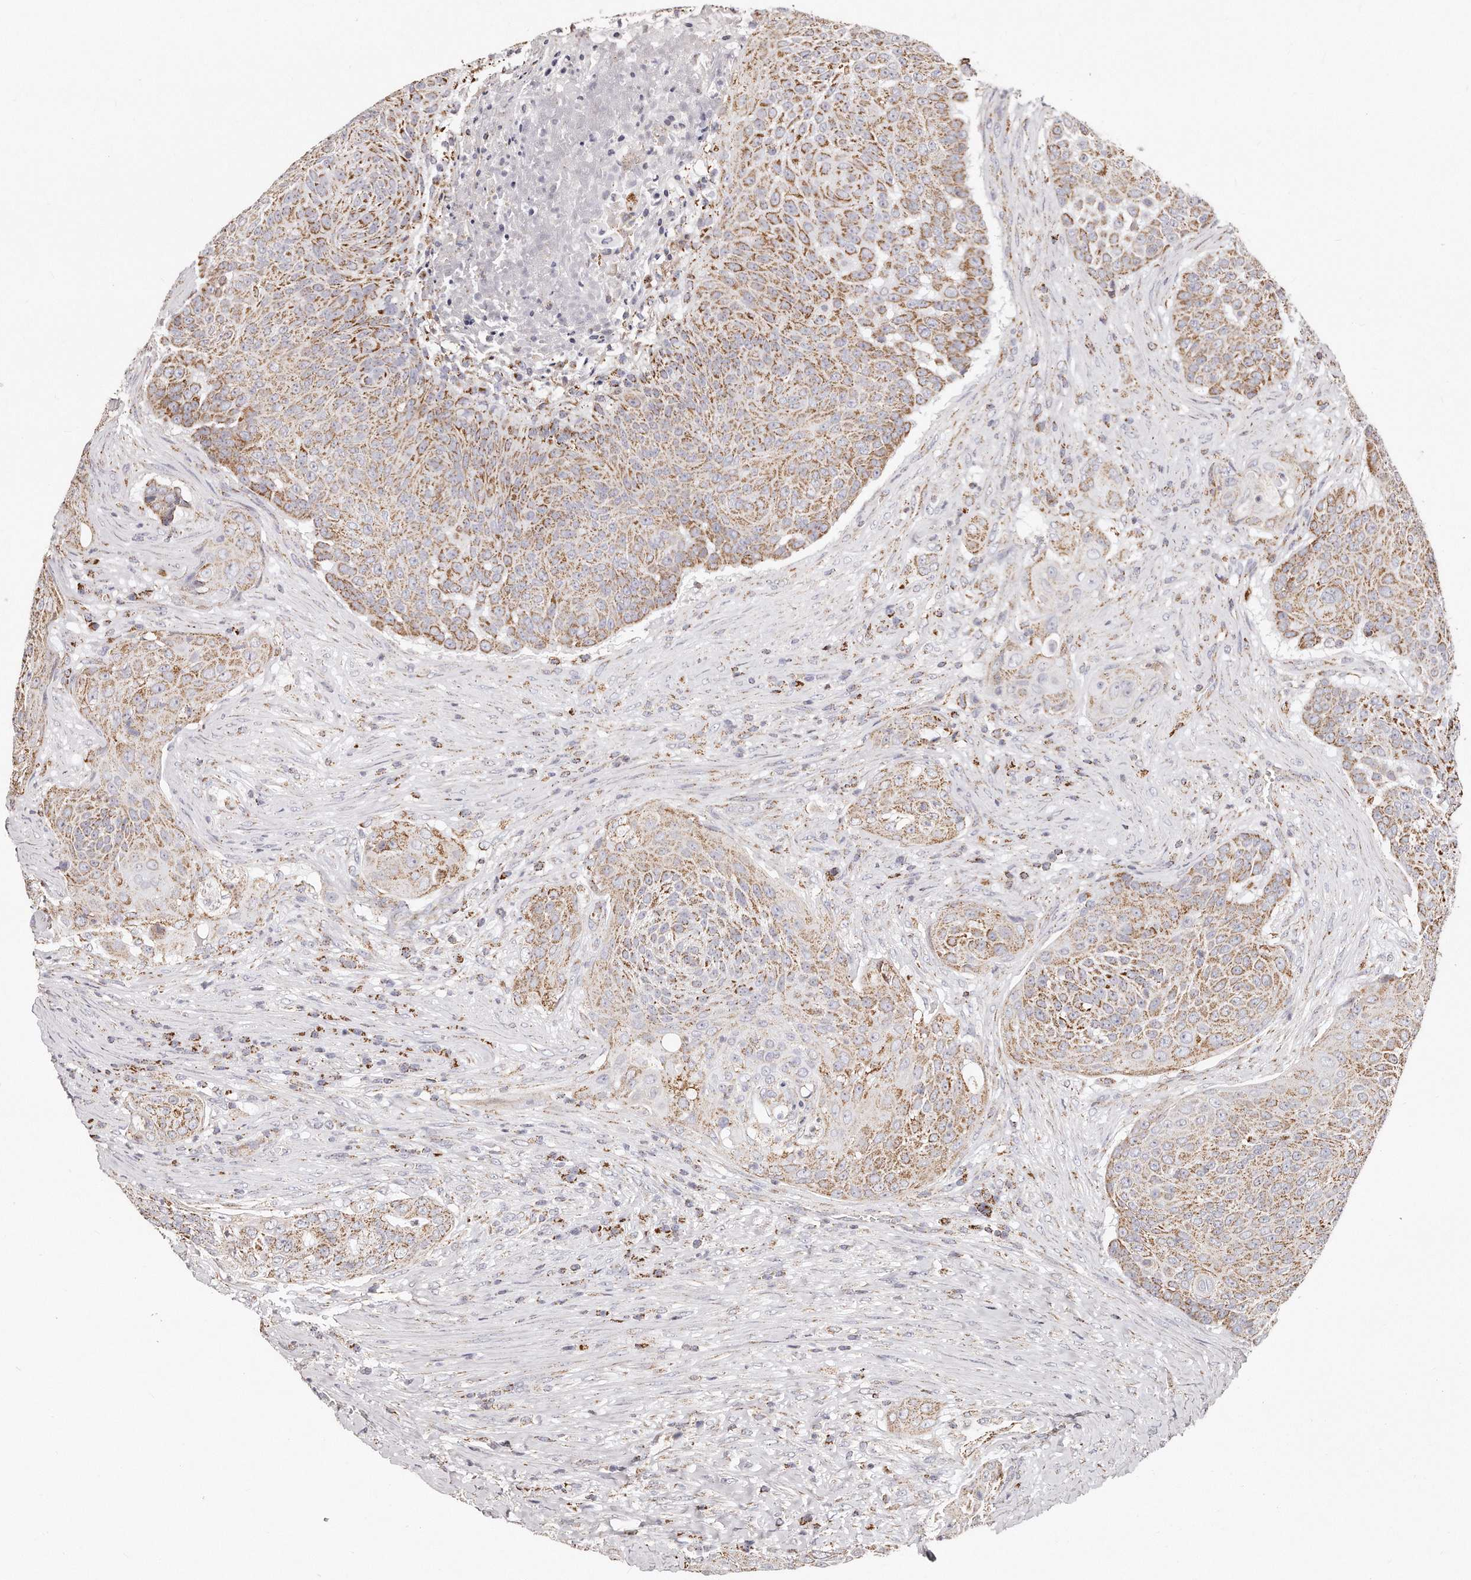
{"staining": {"intensity": "moderate", "quantity": ">75%", "location": "cytoplasmic/membranous"}, "tissue": "urothelial cancer", "cell_type": "Tumor cells", "image_type": "cancer", "snomed": [{"axis": "morphology", "description": "Urothelial carcinoma, High grade"}, {"axis": "topography", "description": "Urinary bladder"}], "caption": "Immunohistochemistry (IHC) micrograph of human urothelial cancer stained for a protein (brown), which displays medium levels of moderate cytoplasmic/membranous positivity in approximately >75% of tumor cells.", "gene": "RTKN", "patient": {"sex": "female", "age": 63}}